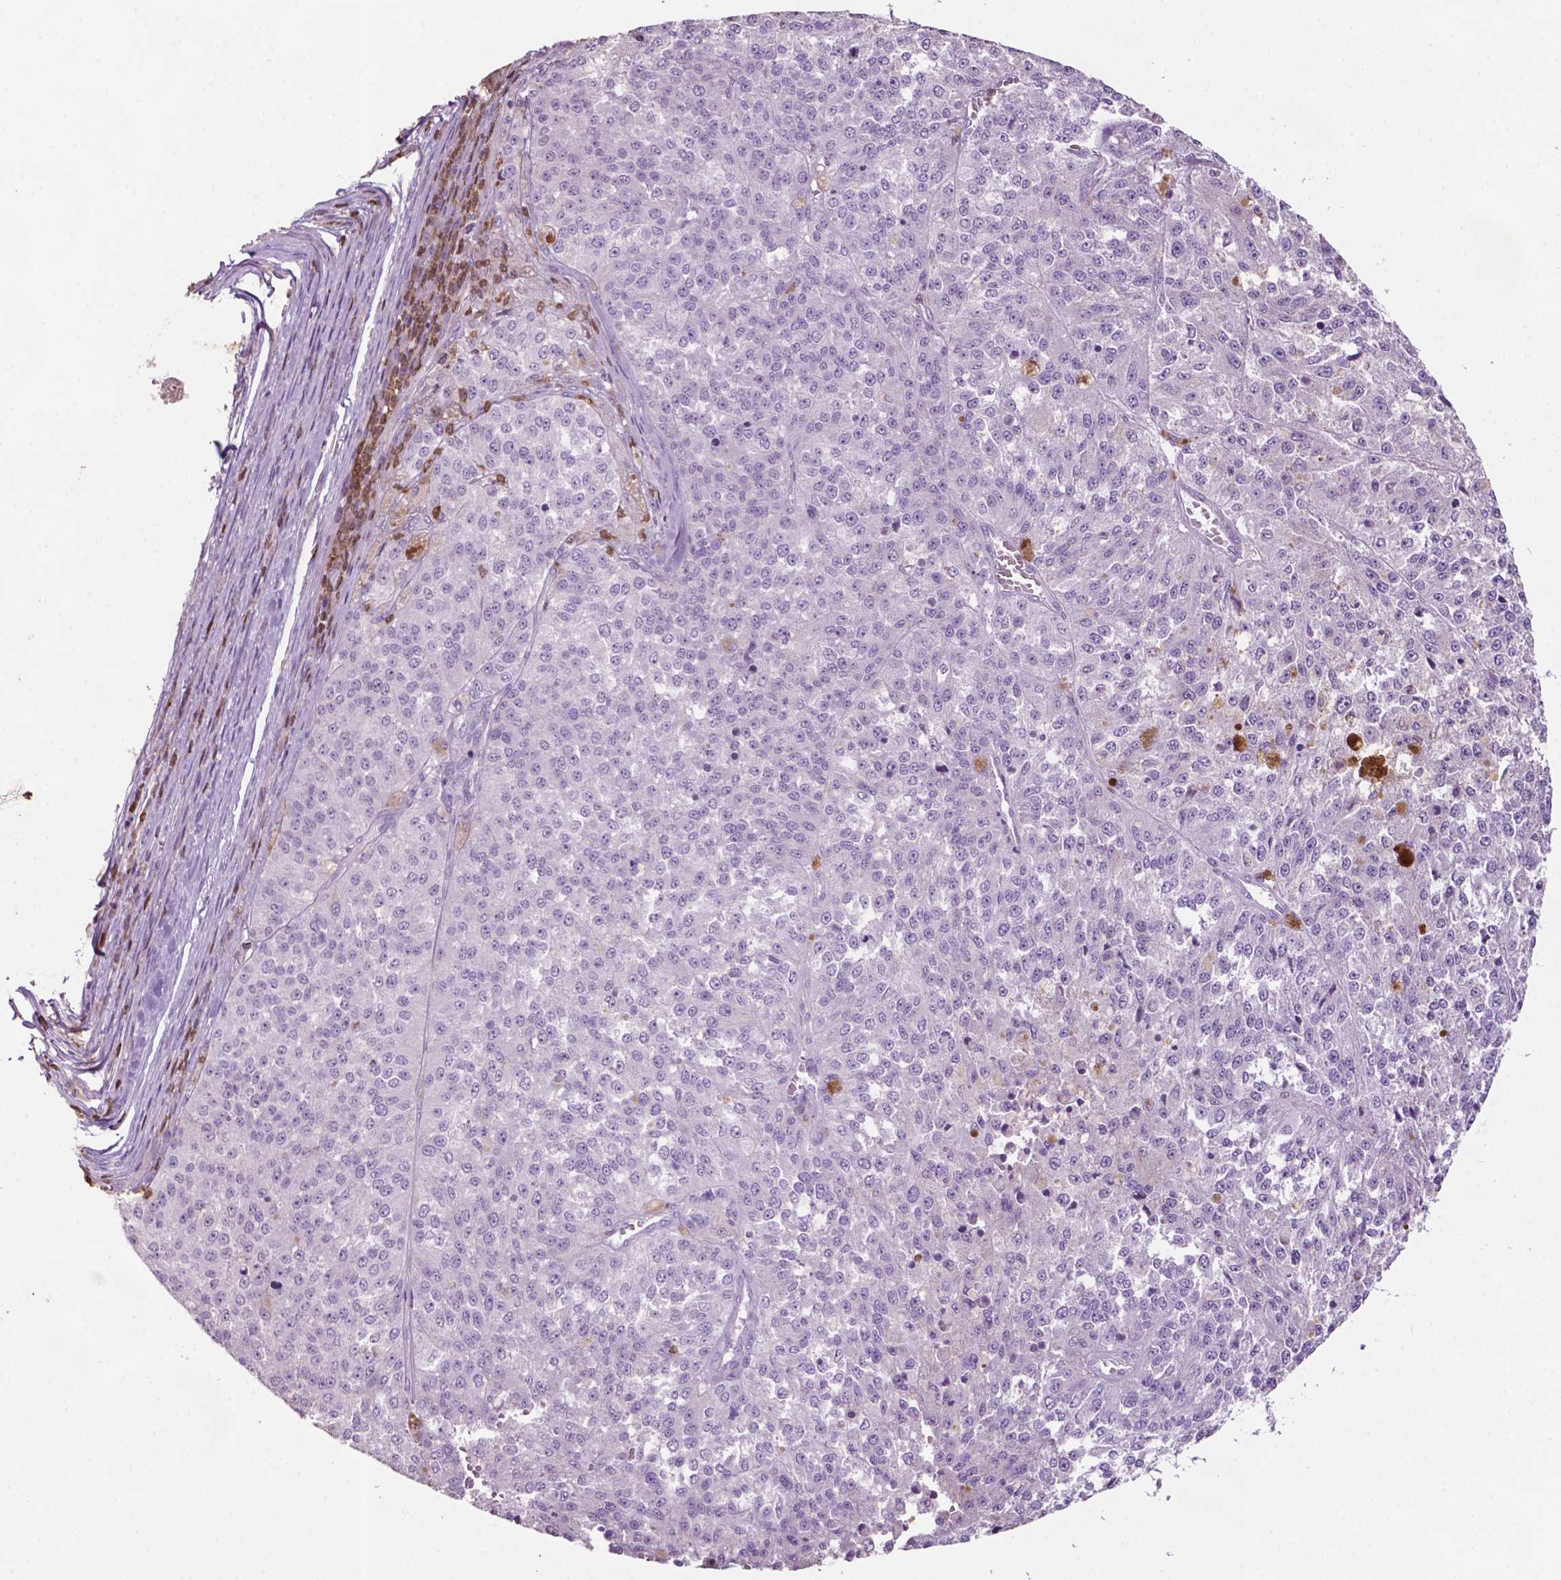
{"staining": {"intensity": "negative", "quantity": "none", "location": "none"}, "tissue": "melanoma", "cell_type": "Tumor cells", "image_type": "cancer", "snomed": [{"axis": "morphology", "description": "Malignant melanoma, Metastatic site"}, {"axis": "topography", "description": "Lymph node"}], "caption": "This histopathology image is of melanoma stained with immunohistochemistry (IHC) to label a protein in brown with the nuclei are counter-stained blue. There is no expression in tumor cells.", "gene": "TBC1D10C", "patient": {"sex": "female", "age": 64}}